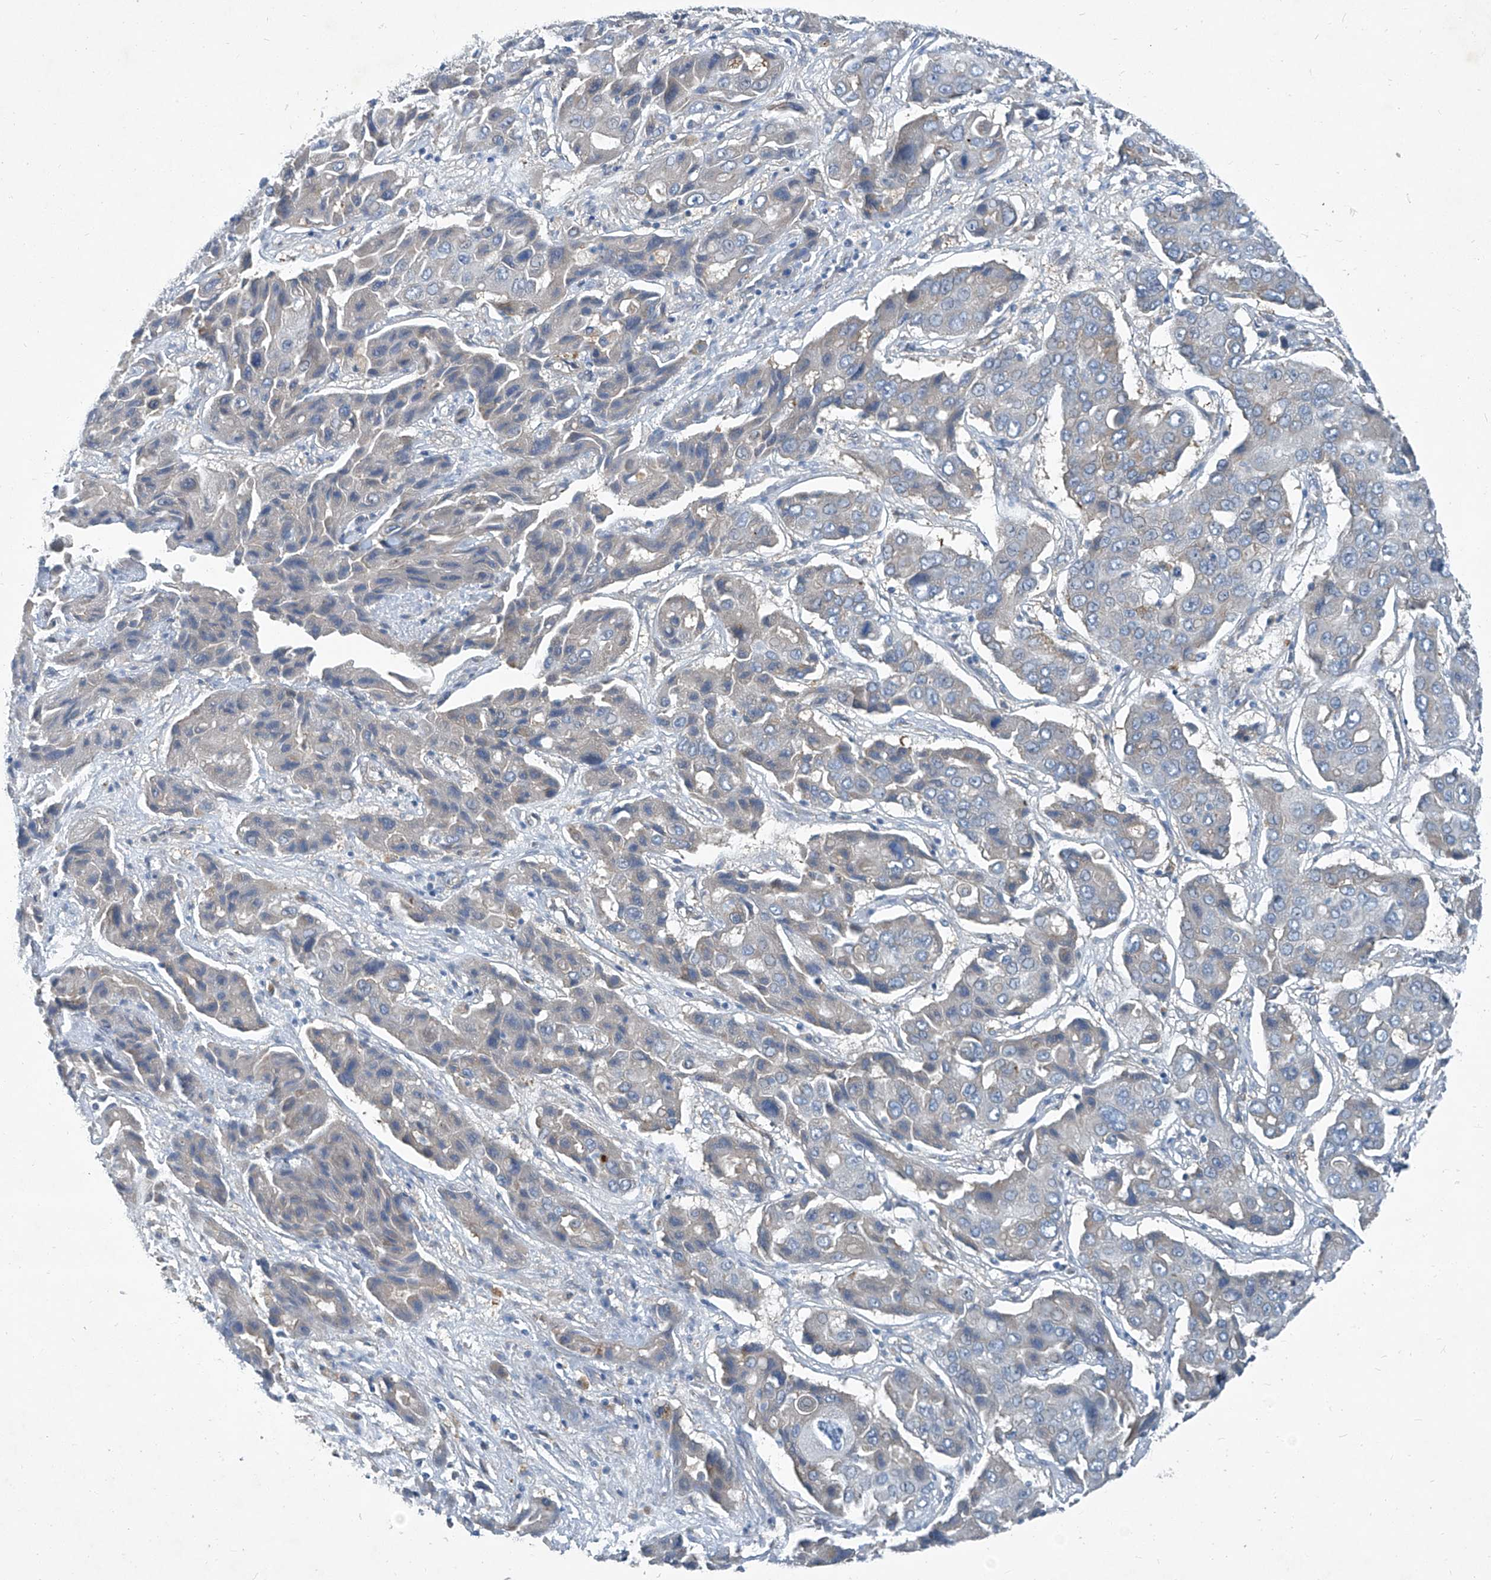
{"staining": {"intensity": "weak", "quantity": "<25%", "location": "cytoplasmic/membranous"}, "tissue": "liver cancer", "cell_type": "Tumor cells", "image_type": "cancer", "snomed": [{"axis": "morphology", "description": "Cholangiocarcinoma"}, {"axis": "topography", "description": "Liver"}], "caption": "Immunohistochemistry (IHC) photomicrograph of human liver cancer stained for a protein (brown), which exhibits no staining in tumor cells.", "gene": "SLC26A11", "patient": {"sex": "male", "age": 67}}